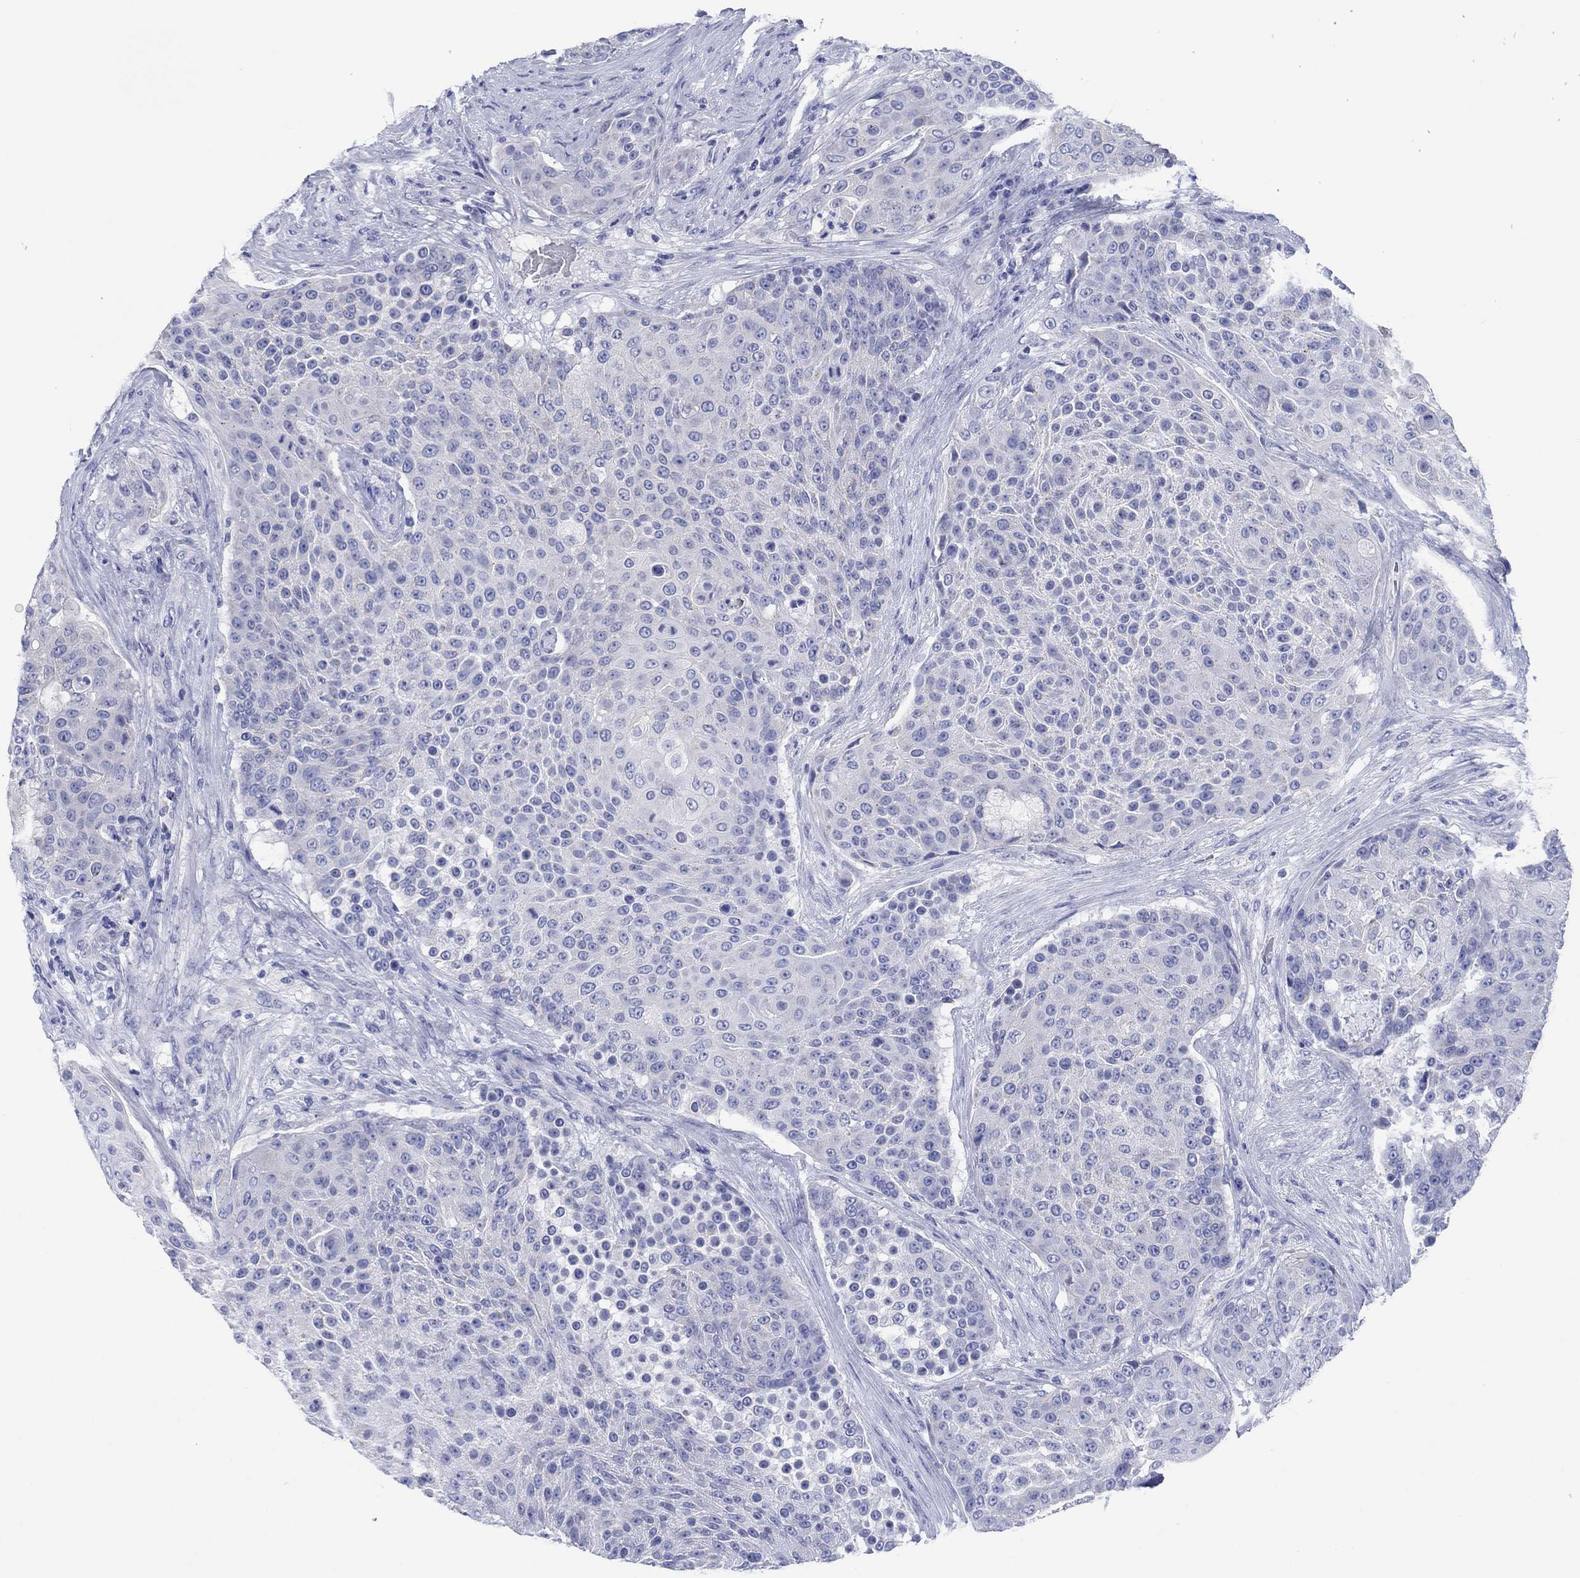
{"staining": {"intensity": "negative", "quantity": "none", "location": "none"}, "tissue": "urothelial cancer", "cell_type": "Tumor cells", "image_type": "cancer", "snomed": [{"axis": "morphology", "description": "Urothelial carcinoma, High grade"}, {"axis": "topography", "description": "Urinary bladder"}], "caption": "DAB (3,3'-diaminobenzidine) immunohistochemical staining of urothelial carcinoma (high-grade) demonstrates no significant positivity in tumor cells.", "gene": "HCRT", "patient": {"sex": "female", "age": 63}}